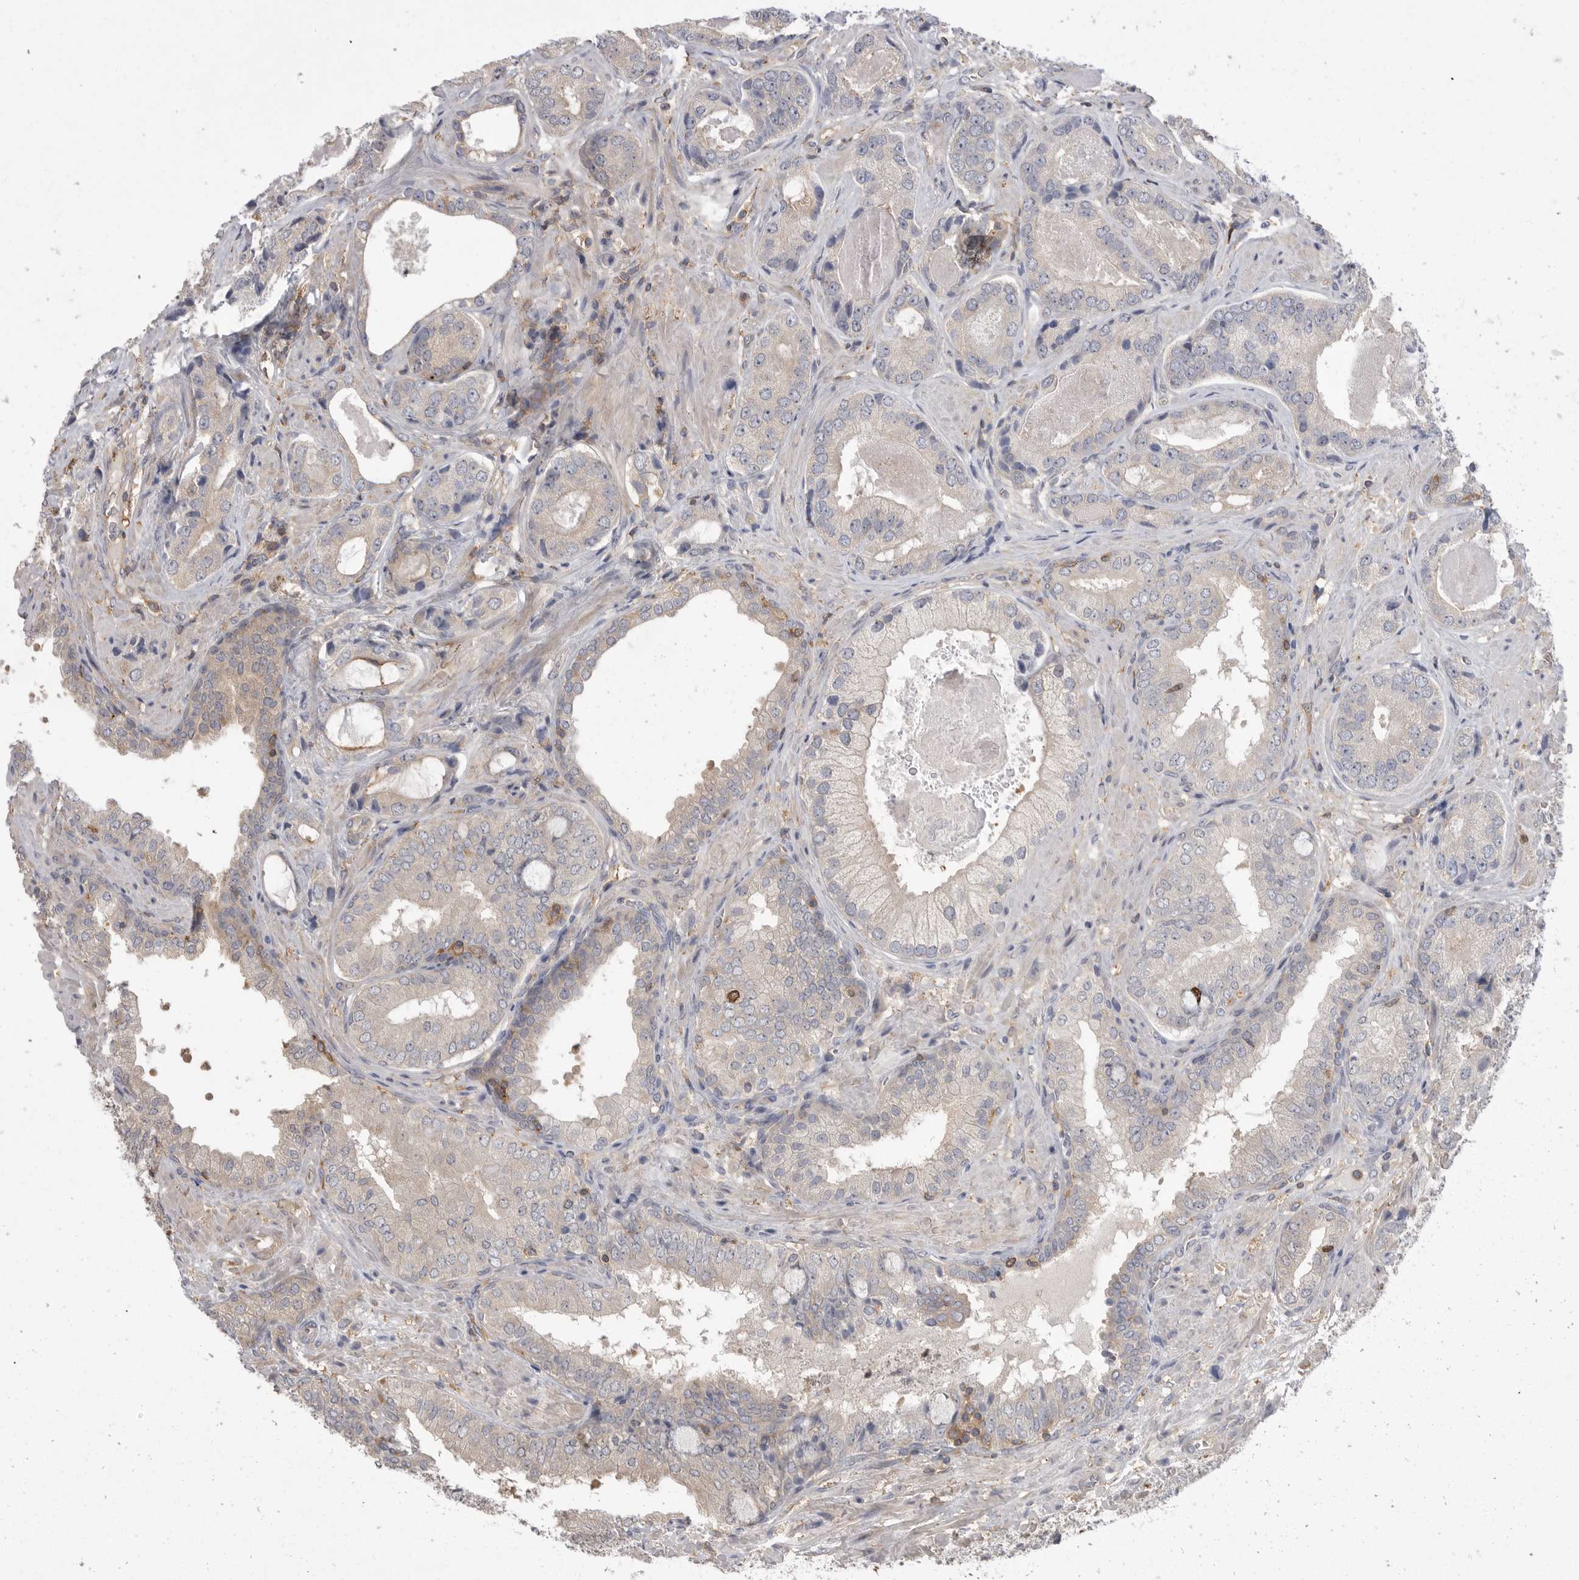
{"staining": {"intensity": "negative", "quantity": "none", "location": "none"}, "tissue": "prostate cancer", "cell_type": "Tumor cells", "image_type": "cancer", "snomed": [{"axis": "morphology", "description": "Normal tissue, NOS"}, {"axis": "morphology", "description": "Adenocarcinoma, High grade"}, {"axis": "topography", "description": "Prostate"}, {"axis": "topography", "description": "Peripheral nerve tissue"}], "caption": "High magnification brightfield microscopy of adenocarcinoma (high-grade) (prostate) stained with DAB (3,3'-diaminobenzidine) (brown) and counterstained with hematoxylin (blue): tumor cells show no significant positivity.", "gene": "TOP2A", "patient": {"sex": "male", "age": 59}}